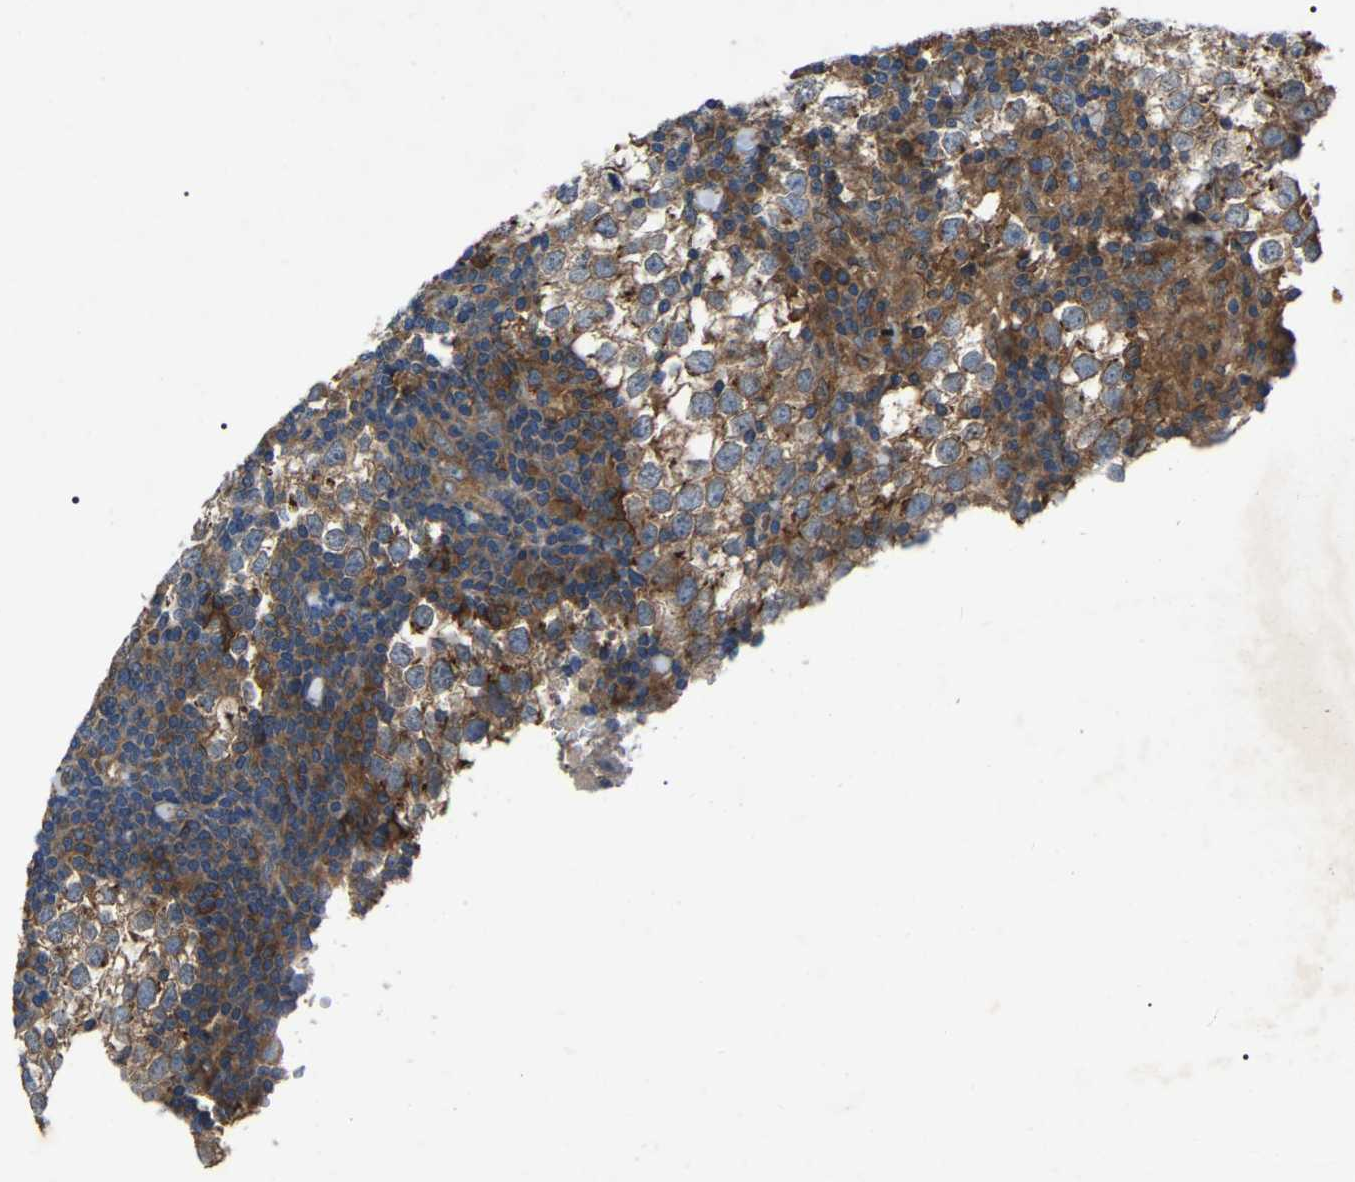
{"staining": {"intensity": "weak", "quantity": ">75%", "location": "cytoplasmic/membranous"}, "tissue": "testis cancer", "cell_type": "Tumor cells", "image_type": "cancer", "snomed": [{"axis": "morphology", "description": "Seminoma, NOS"}, {"axis": "morphology", "description": "Carcinoma, Embryonal, NOS"}, {"axis": "topography", "description": "Testis"}], "caption": "This image exhibits testis embryonal carcinoma stained with immunohistochemistry to label a protein in brown. The cytoplasmic/membranous of tumor cells show weak positivity for the protein. Nuclei are counter-stained blue.", "gene": "AIMP1", "patient": {"sex": "male", "age": 36}}